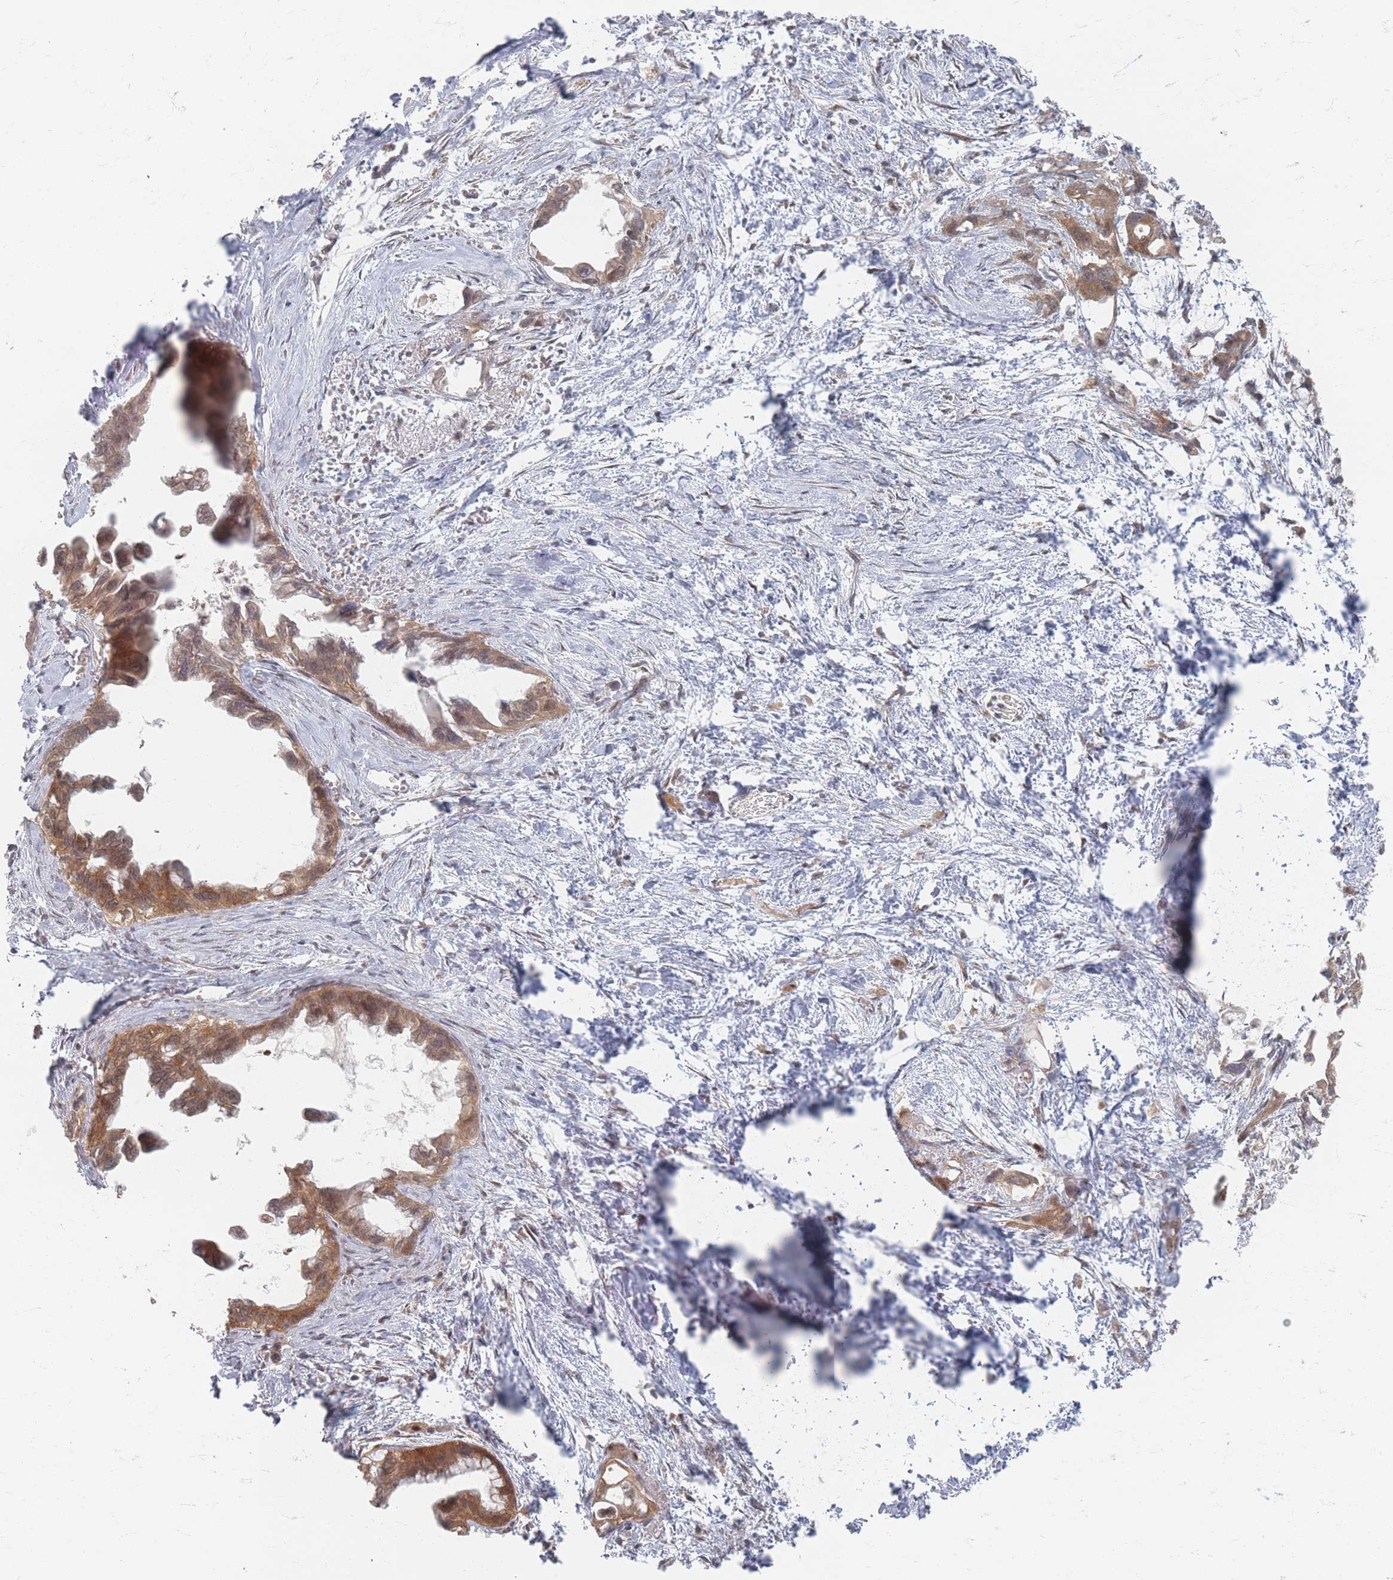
{"staining": {"intensity": "moderate", "quantity": ">75%", "location": "cytoplasmic/membranous"}, "tissue": "pancreatic cancer", "cell_type": "Tumor cells", "image_type": "cancer", "snomed": [{"axis": "morphology", "description": "Adenocarcinoma, NOS"}, {"axis": "topography", "description": "Pancreas"}], "caption": "Brown immunohistochemical staining in pancreatic adenocarcinoma shows moderate cytoplasmic/membranous staining in about >75% of tumor cells.", "gene": "PSMD9", "patient": {"sex": "male", "age": 61}}